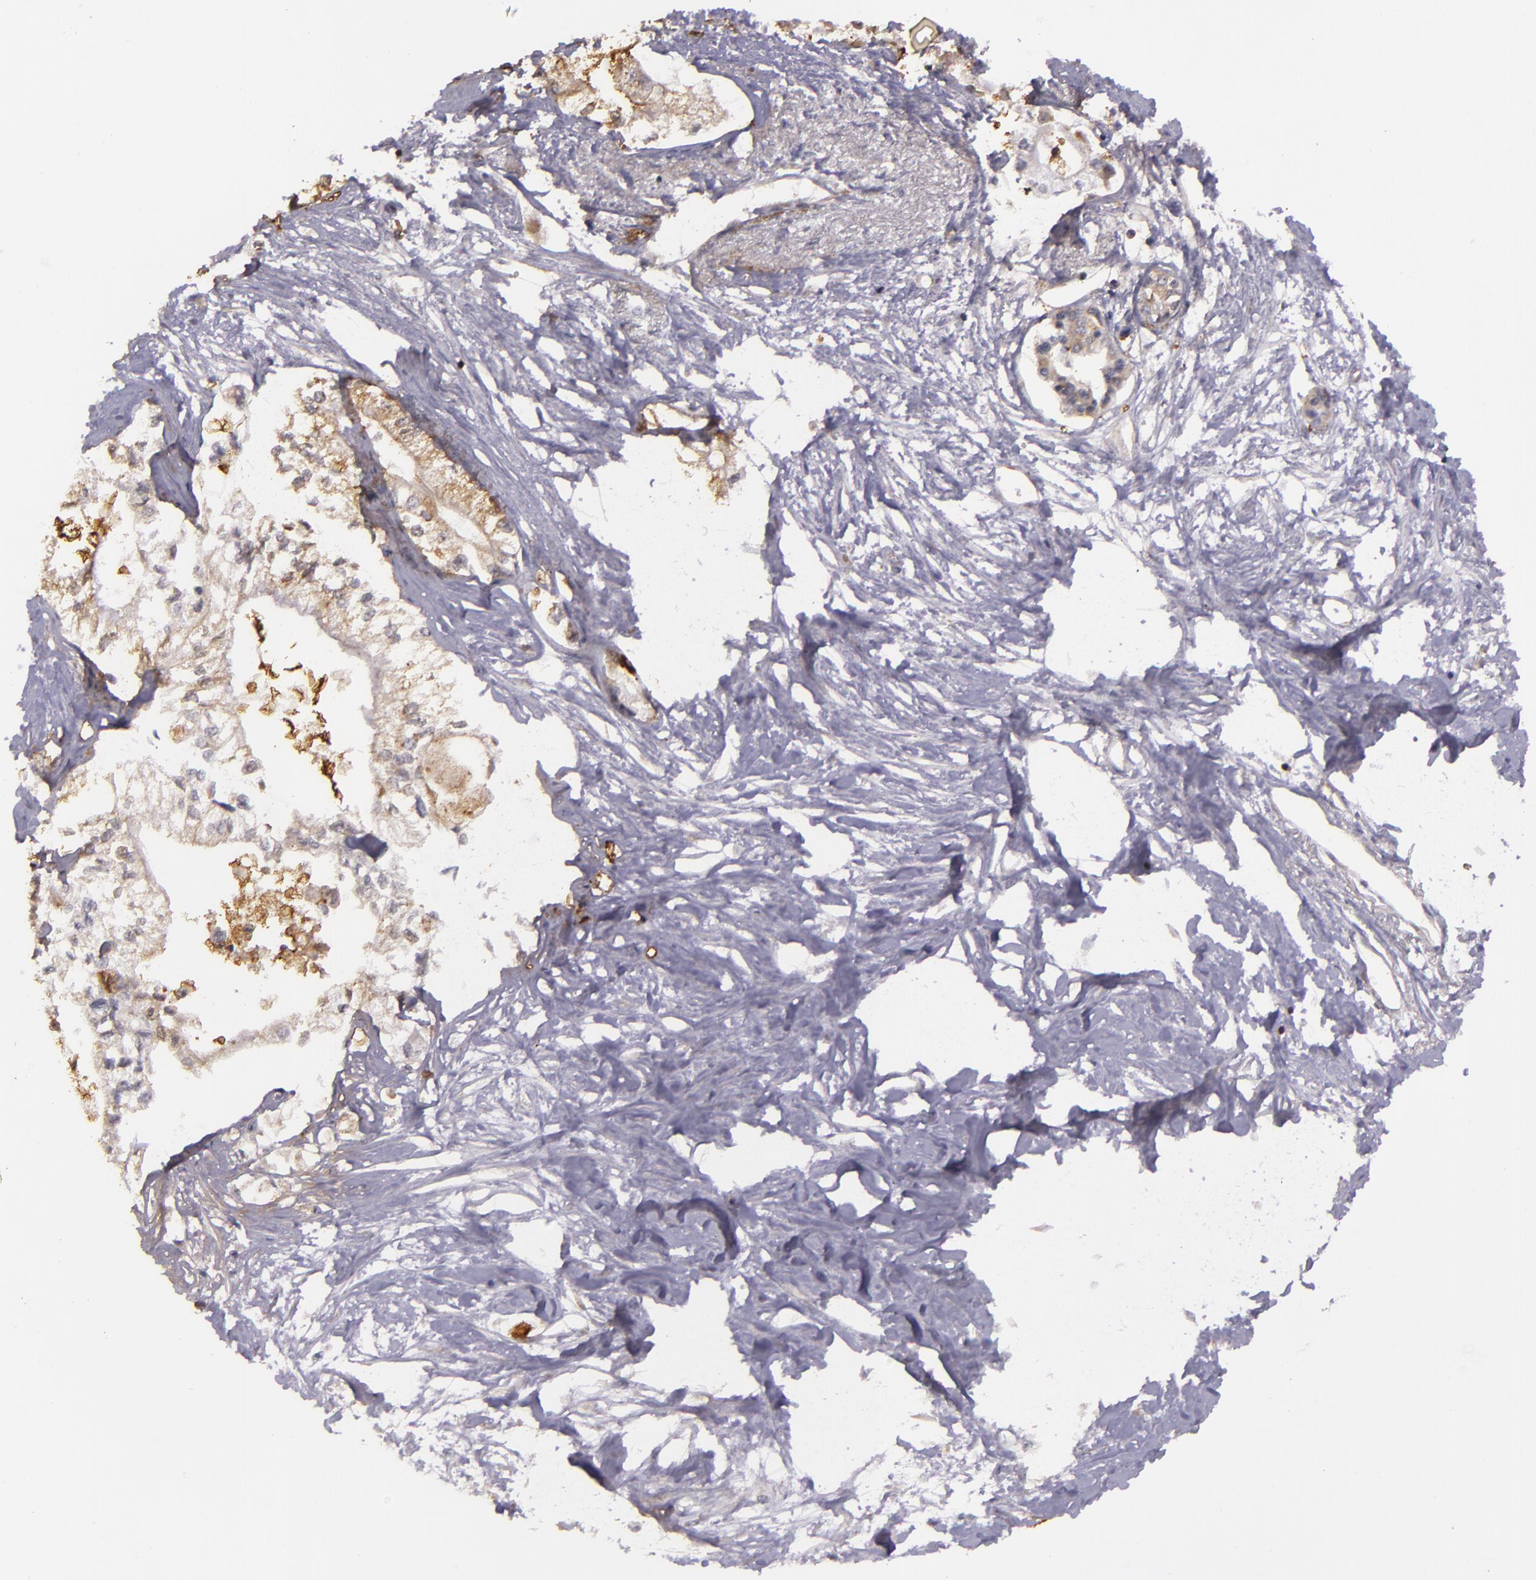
{"staining": {"intensity": "strong", "quantity": ">75%", "location": "cytoplasmic/membranous"}, "tissue": "pancreatic cancer", "cell_type": "Tumor cells", "image_type": "cancer", "snomed": [{"axis": "morphology", "description": "Adenocarcinoma, NOS"}, {"axis": "topography", "description": "Pancreas"}], "caption": "Immunohistochemistry image of neoplastic tissue: human pancreatic cancer (adenocarcinoma) stained using IHC reveals high levels of strong protein expression localized specifically in the cytoplasmic/membranous of tumor cells, appearing as a cytoplasmic/membranous brown color.", "gene": "SLC9A3R1", "patient": {"sex": "male", "age": 79}}